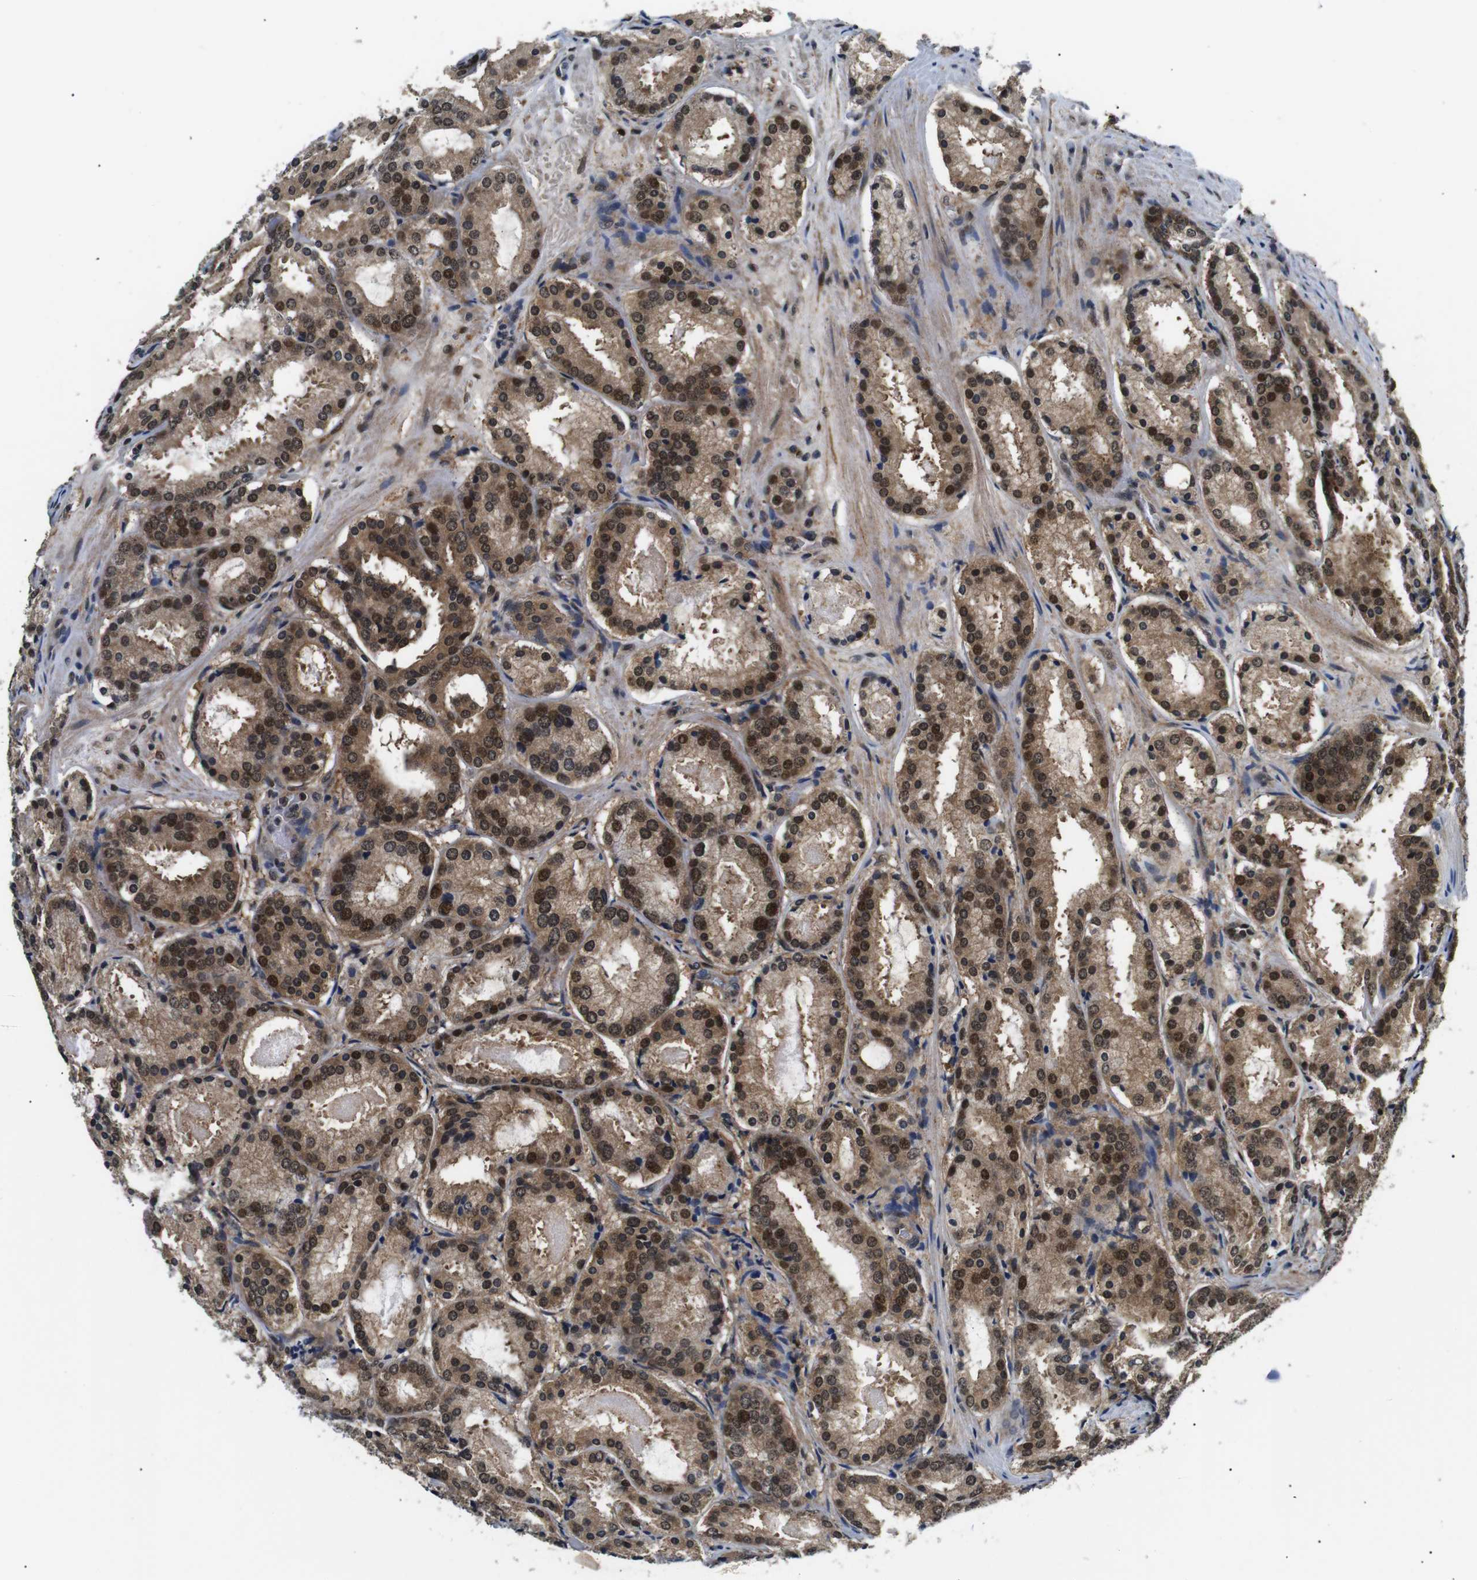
{"staining": {"intensity": "strong", "quantity": ">75%", "location": "cytoplasmic/membranous,nuclear"}, "tissue": "prostate cancer", "cell_type": "Tumor cells", "image_type": "cancer", "snomed": [{"axis": "morphology", "description": "Adenocarcinoma, Low grade"}, {"axis": "topography", "description": "Prostate"}], "caption": "Immunohistochemistry histopathology image of human prostate cancer stained for a protein (brown), which shows high levels of strong cytoplasmic/membranous and nuclear staining in about >75% of tumor cells.", "gene": "SKP1", "patient": {"sex": "male", "age": 69}}